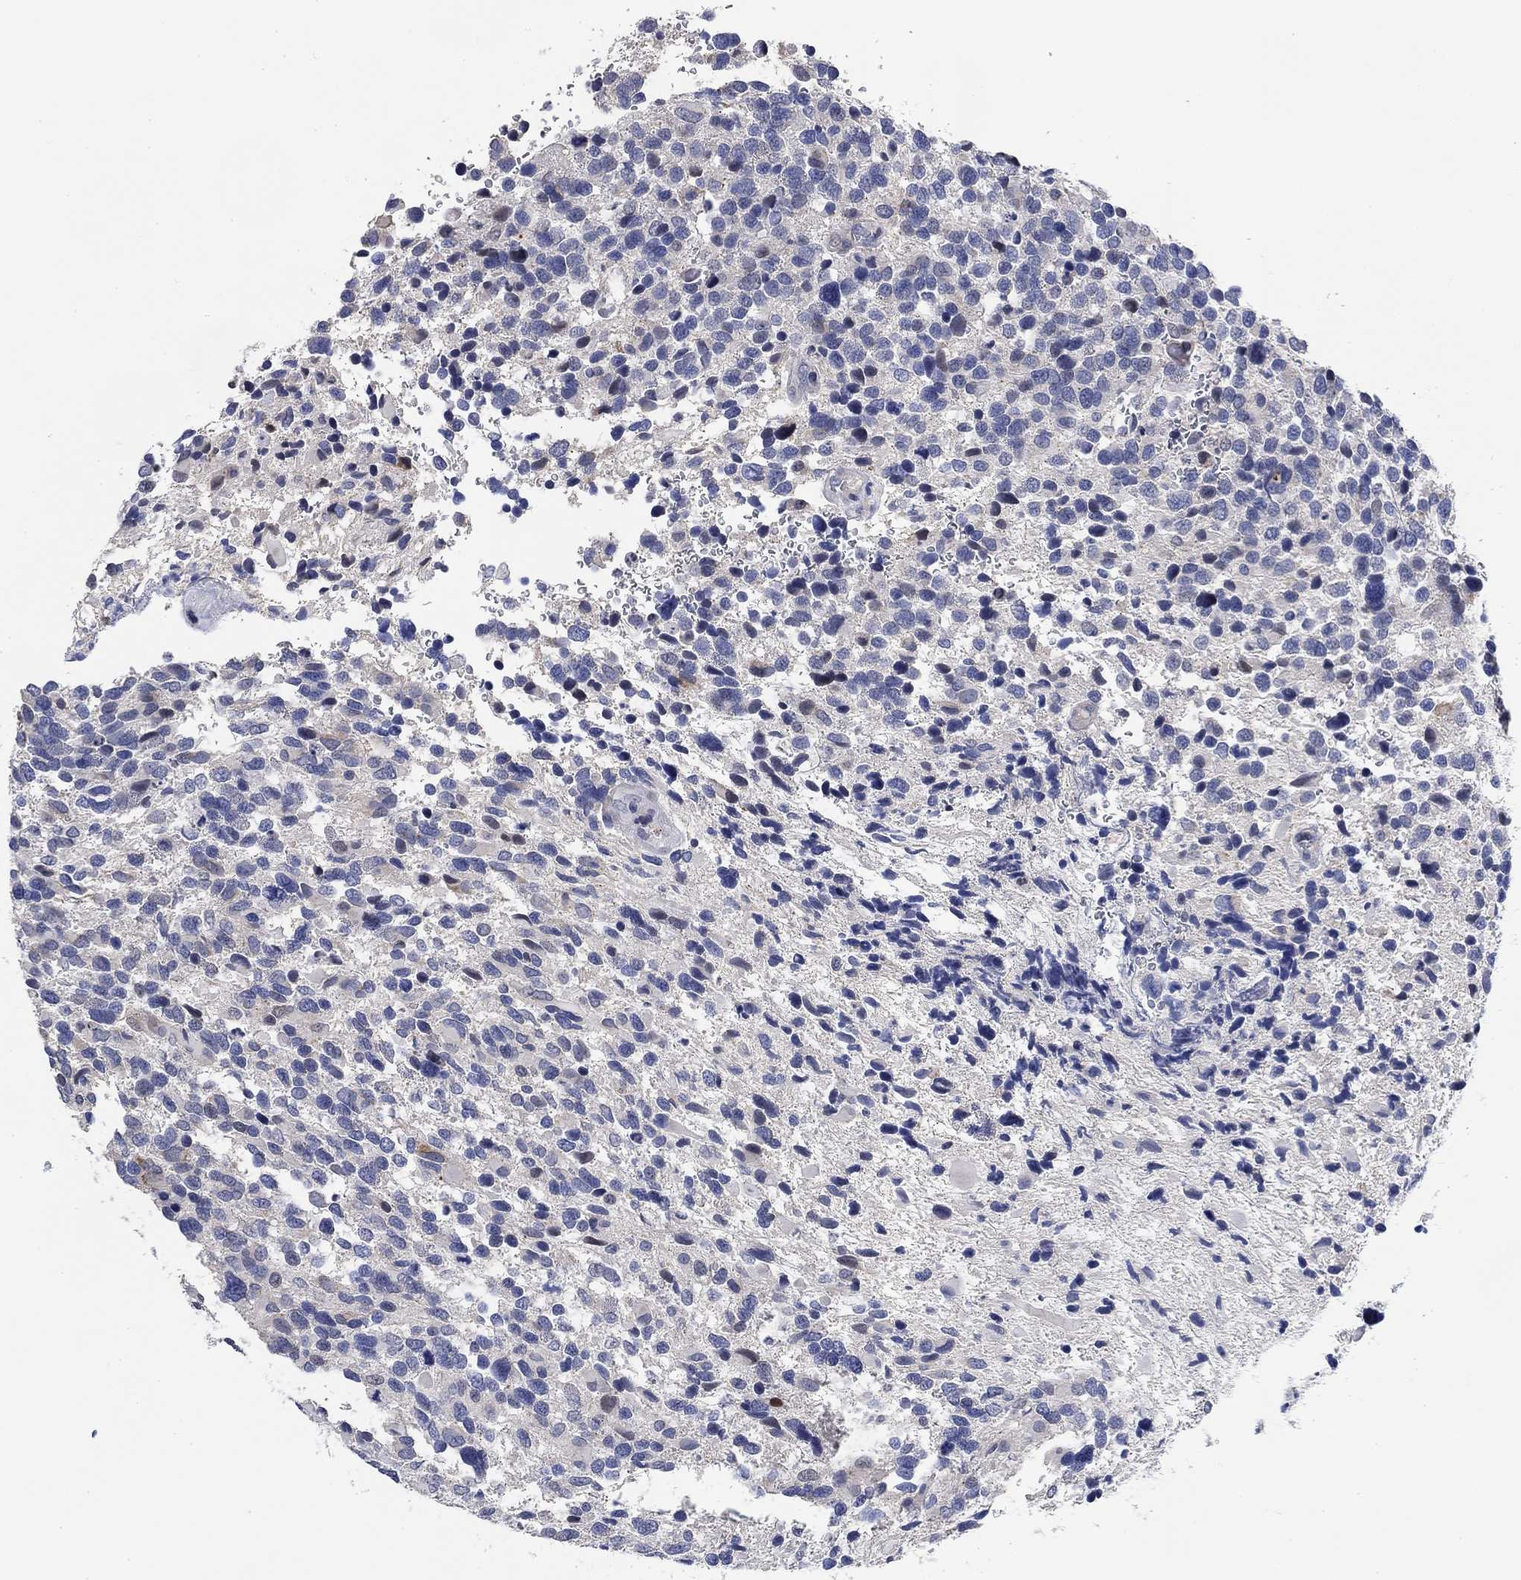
{"staining": {"intensity": "negative", "quantity": "none", "location": "none"}, "tissue": "glioma", "cell_type": "Tumor cells", "image_type": "cancer", "snomed": [{"axis": "morphology", "description": "Glioma, malignant, Low grade"}, {"axis": "topography", "description": "Brain"}], "caption": "Immunohistochemistry (IHC) micrograph of neoplastic tissue: human malignant glioma (low-grade) stained with DAB (3,3'-diaminobenzidine) displays no significant protein positivity in tumor cells. (Stains: DAB IHC with hematoxylin counter stain, Microscopy: brightfield microscopy at high magnification).", "gene": "DAZL", "patient": {"sex": "female", "age": 32}}